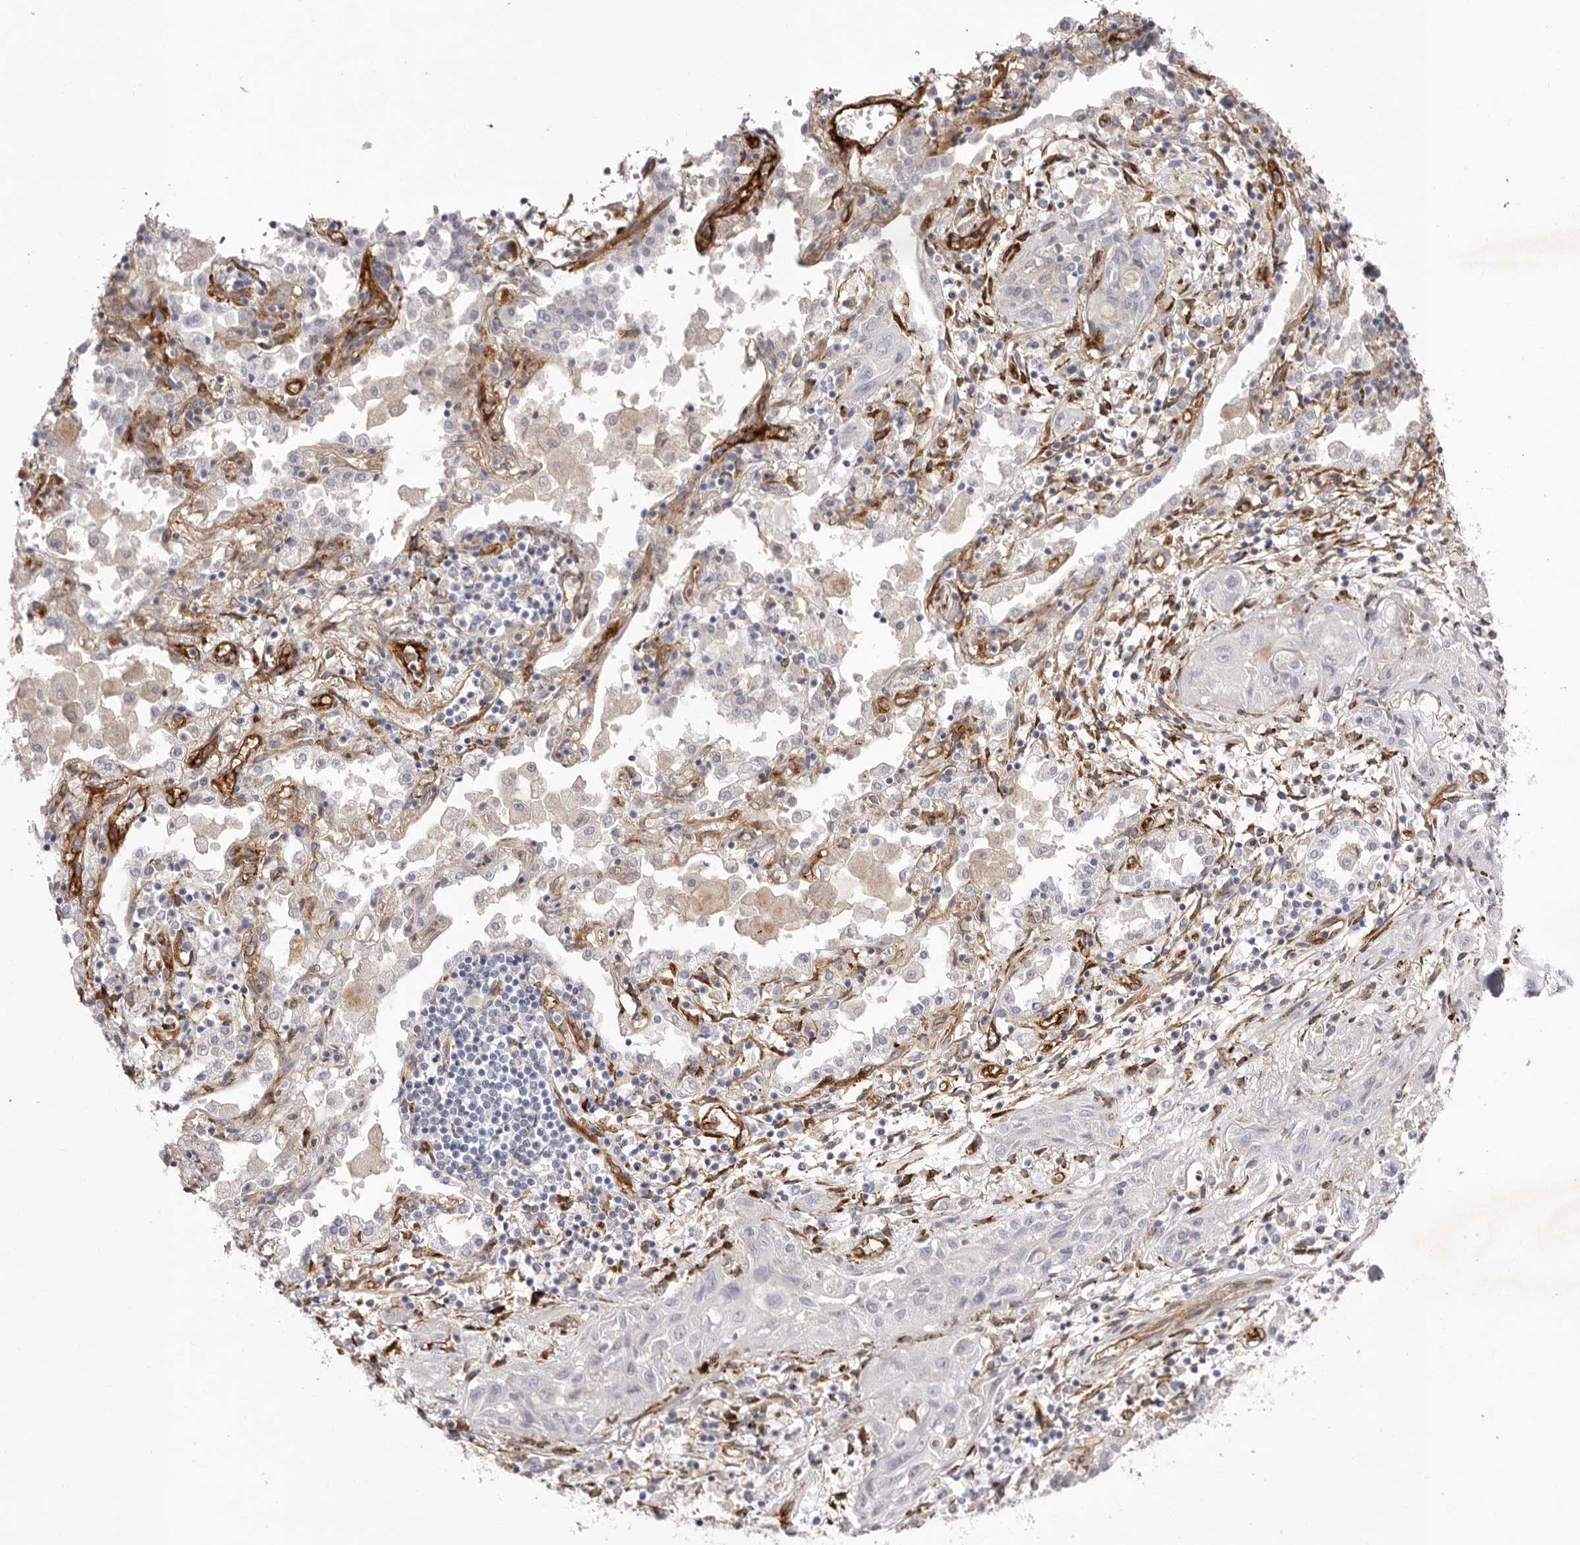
{"staining": {"intensity": "negative", "quantity": "none", "location": "none"}, "tissue": "lung cancer", "cell_type": "Tumor cells", "image_type": "cancer", "snomed": [{"axis": "morphology", "description": "Squamous cell carcinoma, NOS"}, {"axis": "topography", "description": "Lung"}], "caption": "Micrograph shows no significant protein positivity in tumor cells of squamous cell carcinoma (lung).", "gene": "LRRC66", "patient": {"sex": "female", "age": 47}}